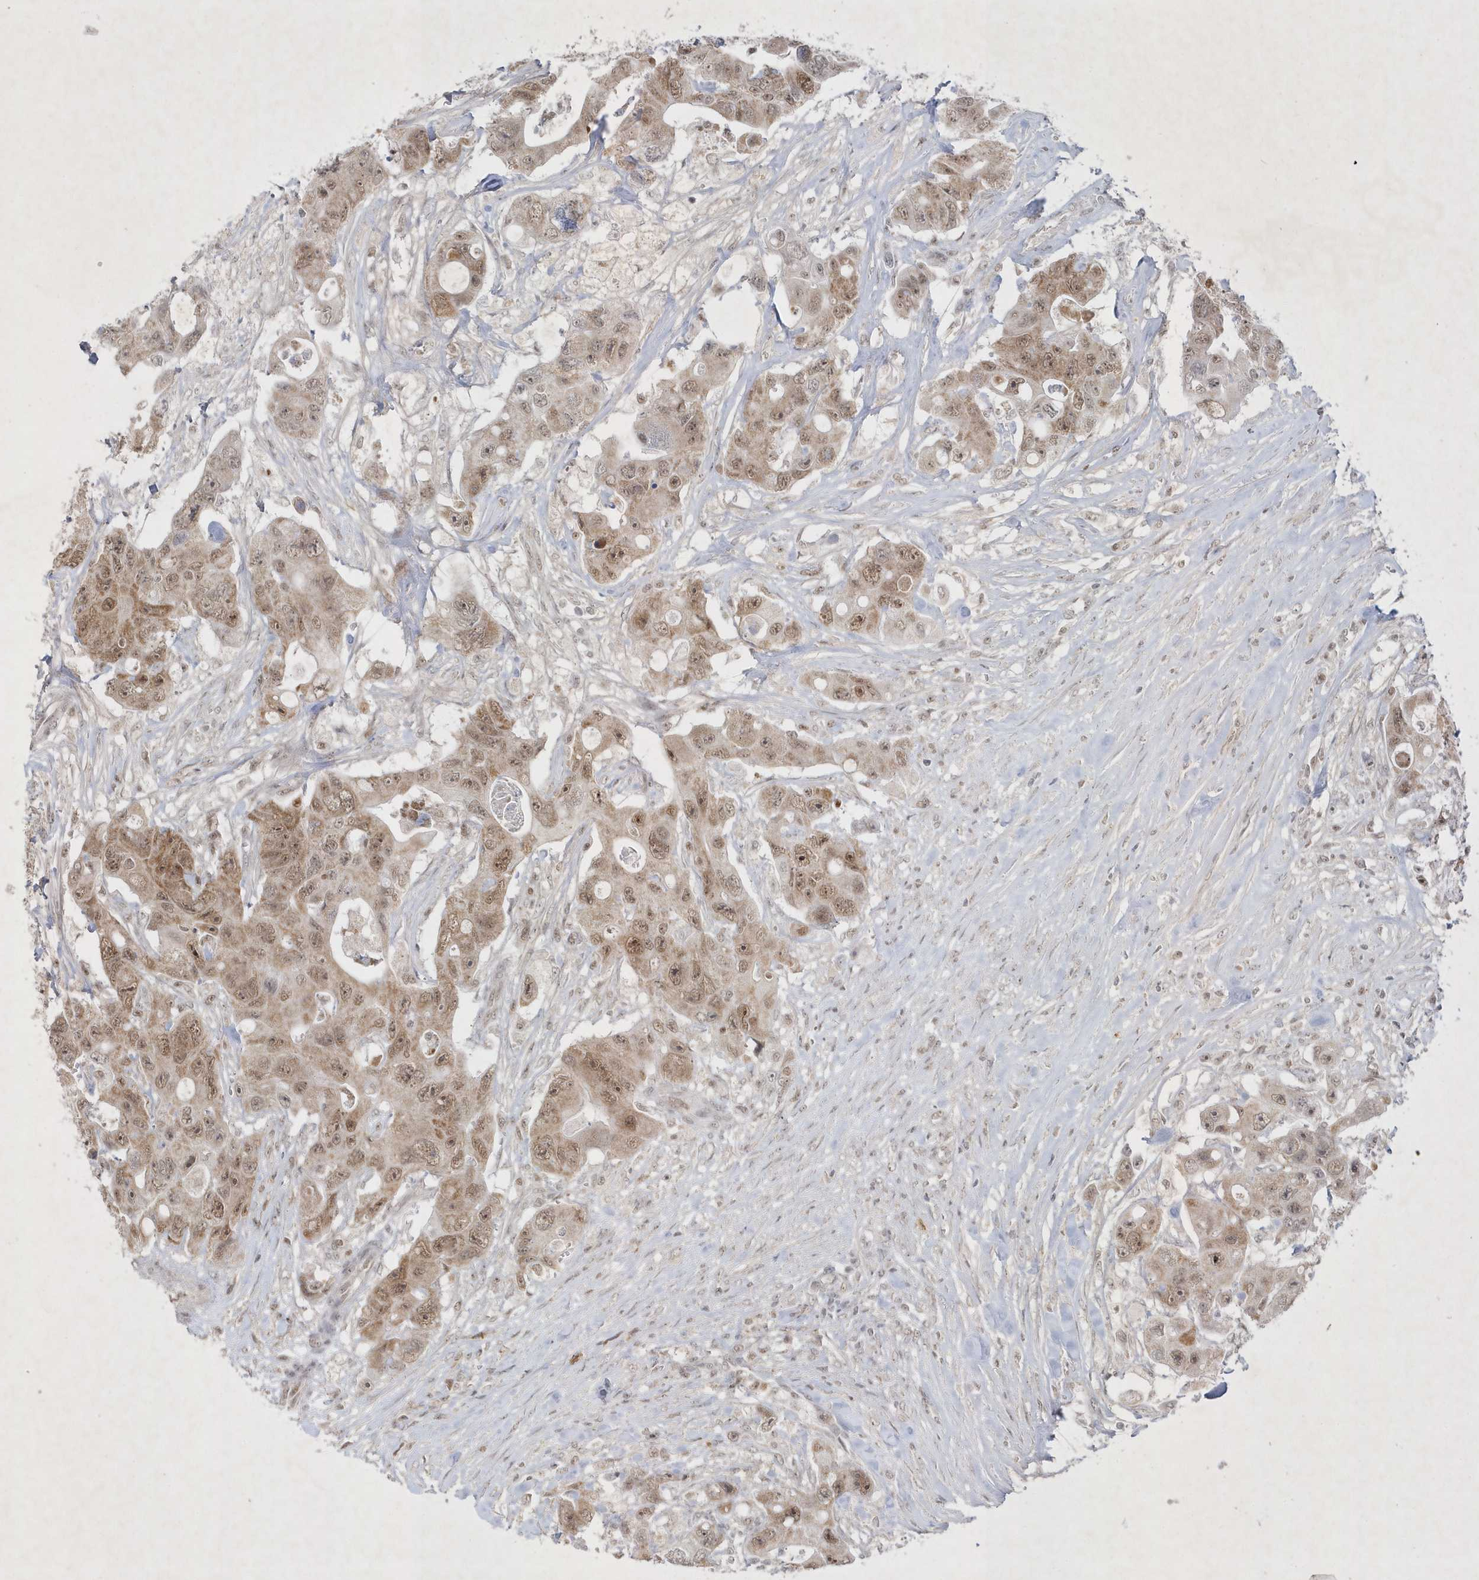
{"staining": {"intensity": "moderate", "quantity": ">75%", "location": "cytoplasmic/membranous,nuclear"}, "tissue": "colorectal cancer", "cell_type": "Tumor cells", "image_type": "cancer", "snomed": [{"axis": "morphology", "description": "Adenocarcinoma, NOS"}, {"axis": "topography", "description": "Colon"}], "caption": "A photomicrograph showing moderate cytoplasmic/membranous and nuclear staining in about >75% of tumor cells in colorectal cancer, as visualized by brown immunohistochemical staining.", "gene": "CPSF3", "patient": {"sex": "female", "age": 46}}